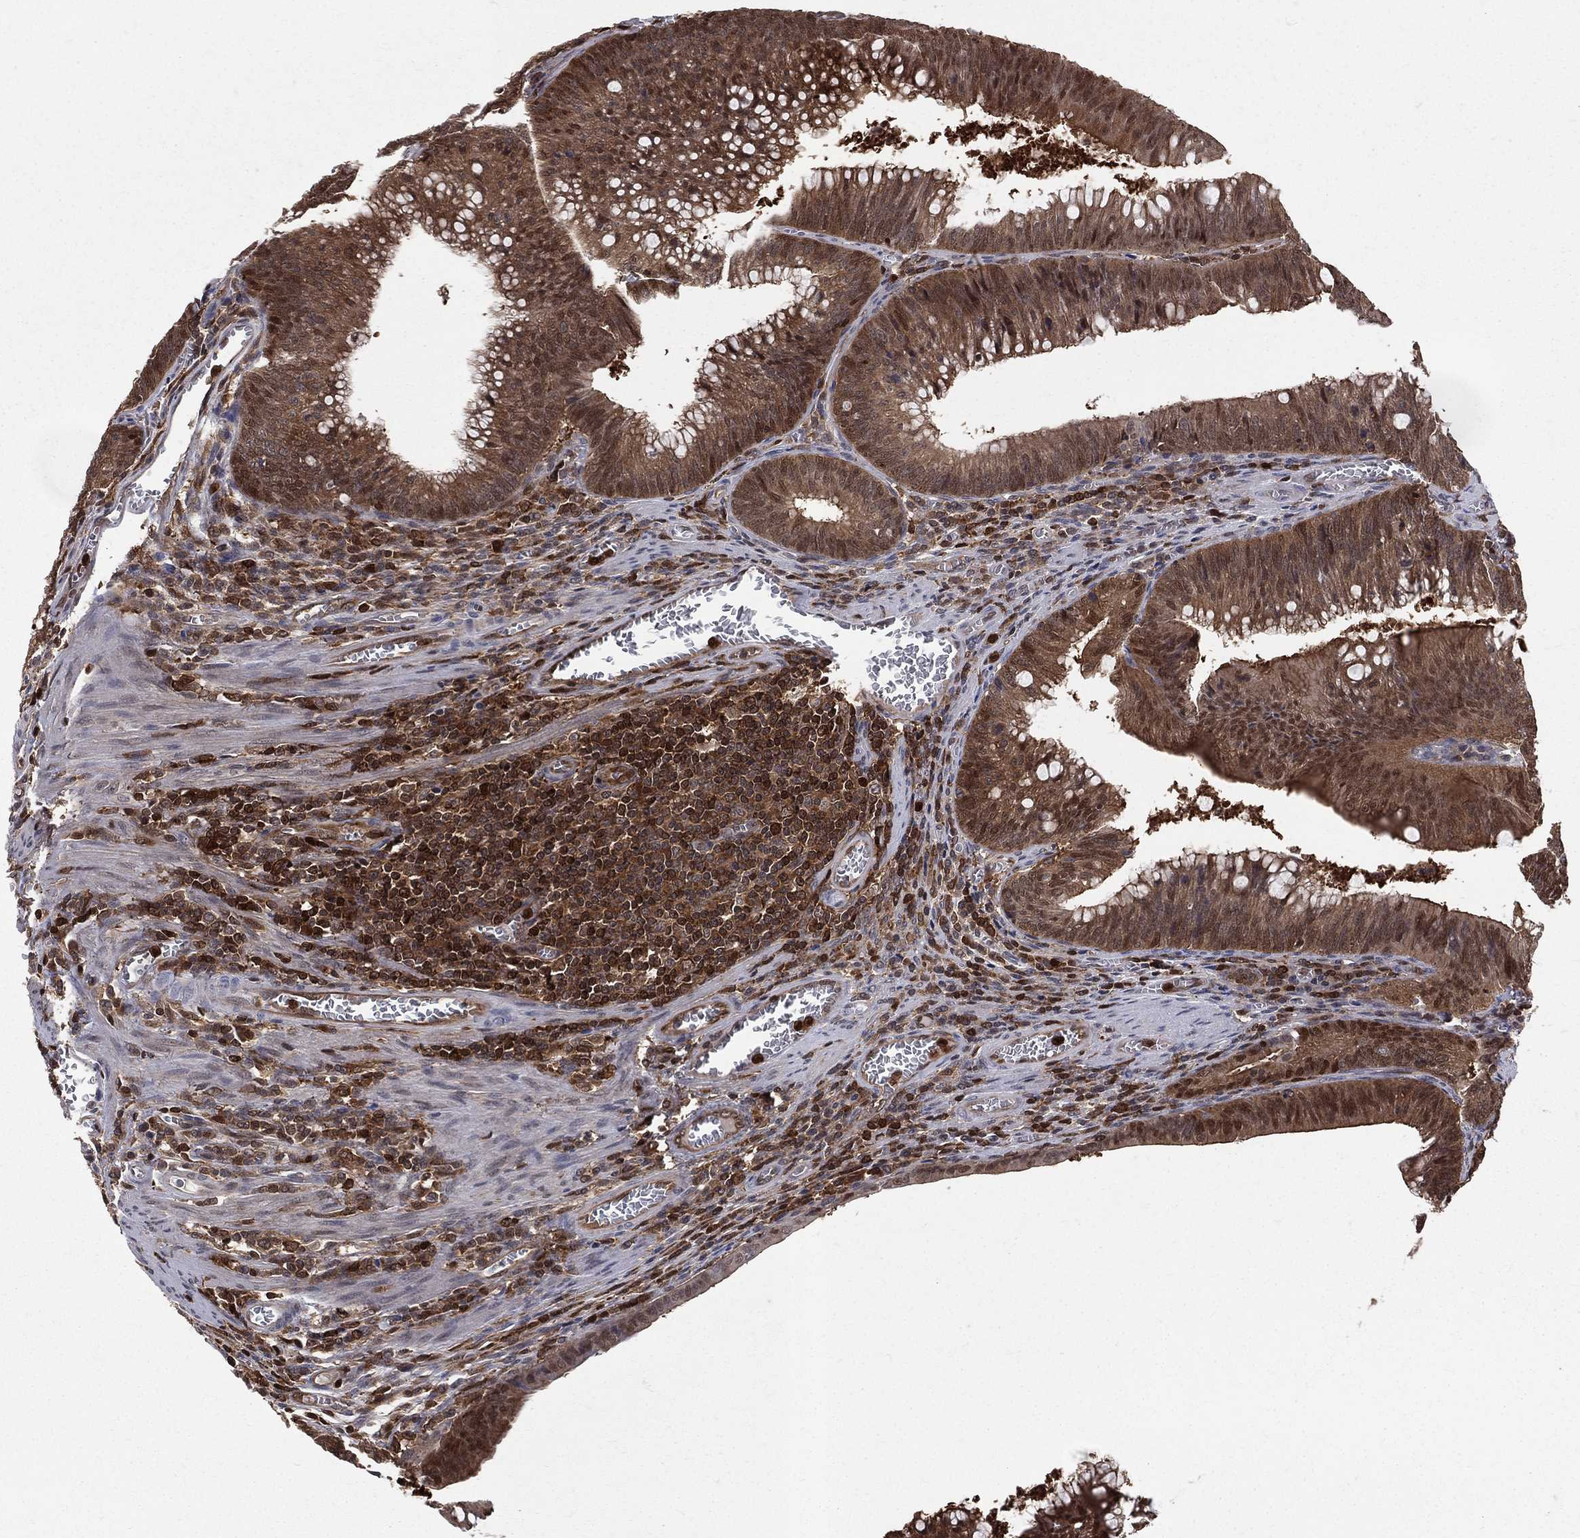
{"staining": {"intensity": "weak", "quantity": ">75%", "location": "cytoplasmic/membranous"}, "tissue": "colorectal cancer", "cell_type": "Tumor cells", "image_type": "cancer", "snomed": [{"axis": "morphology", "description": "Adenocarcinoma, NOS"}, {"axis": "topography", "description": "Rectum"}], "caption": "Tumor cells show weak cytoplasmic/membranous staining in about >75% of cells in colorectal cancer.", "gene": "ENO1", "patient": {"sex": "female", "age": 72}}